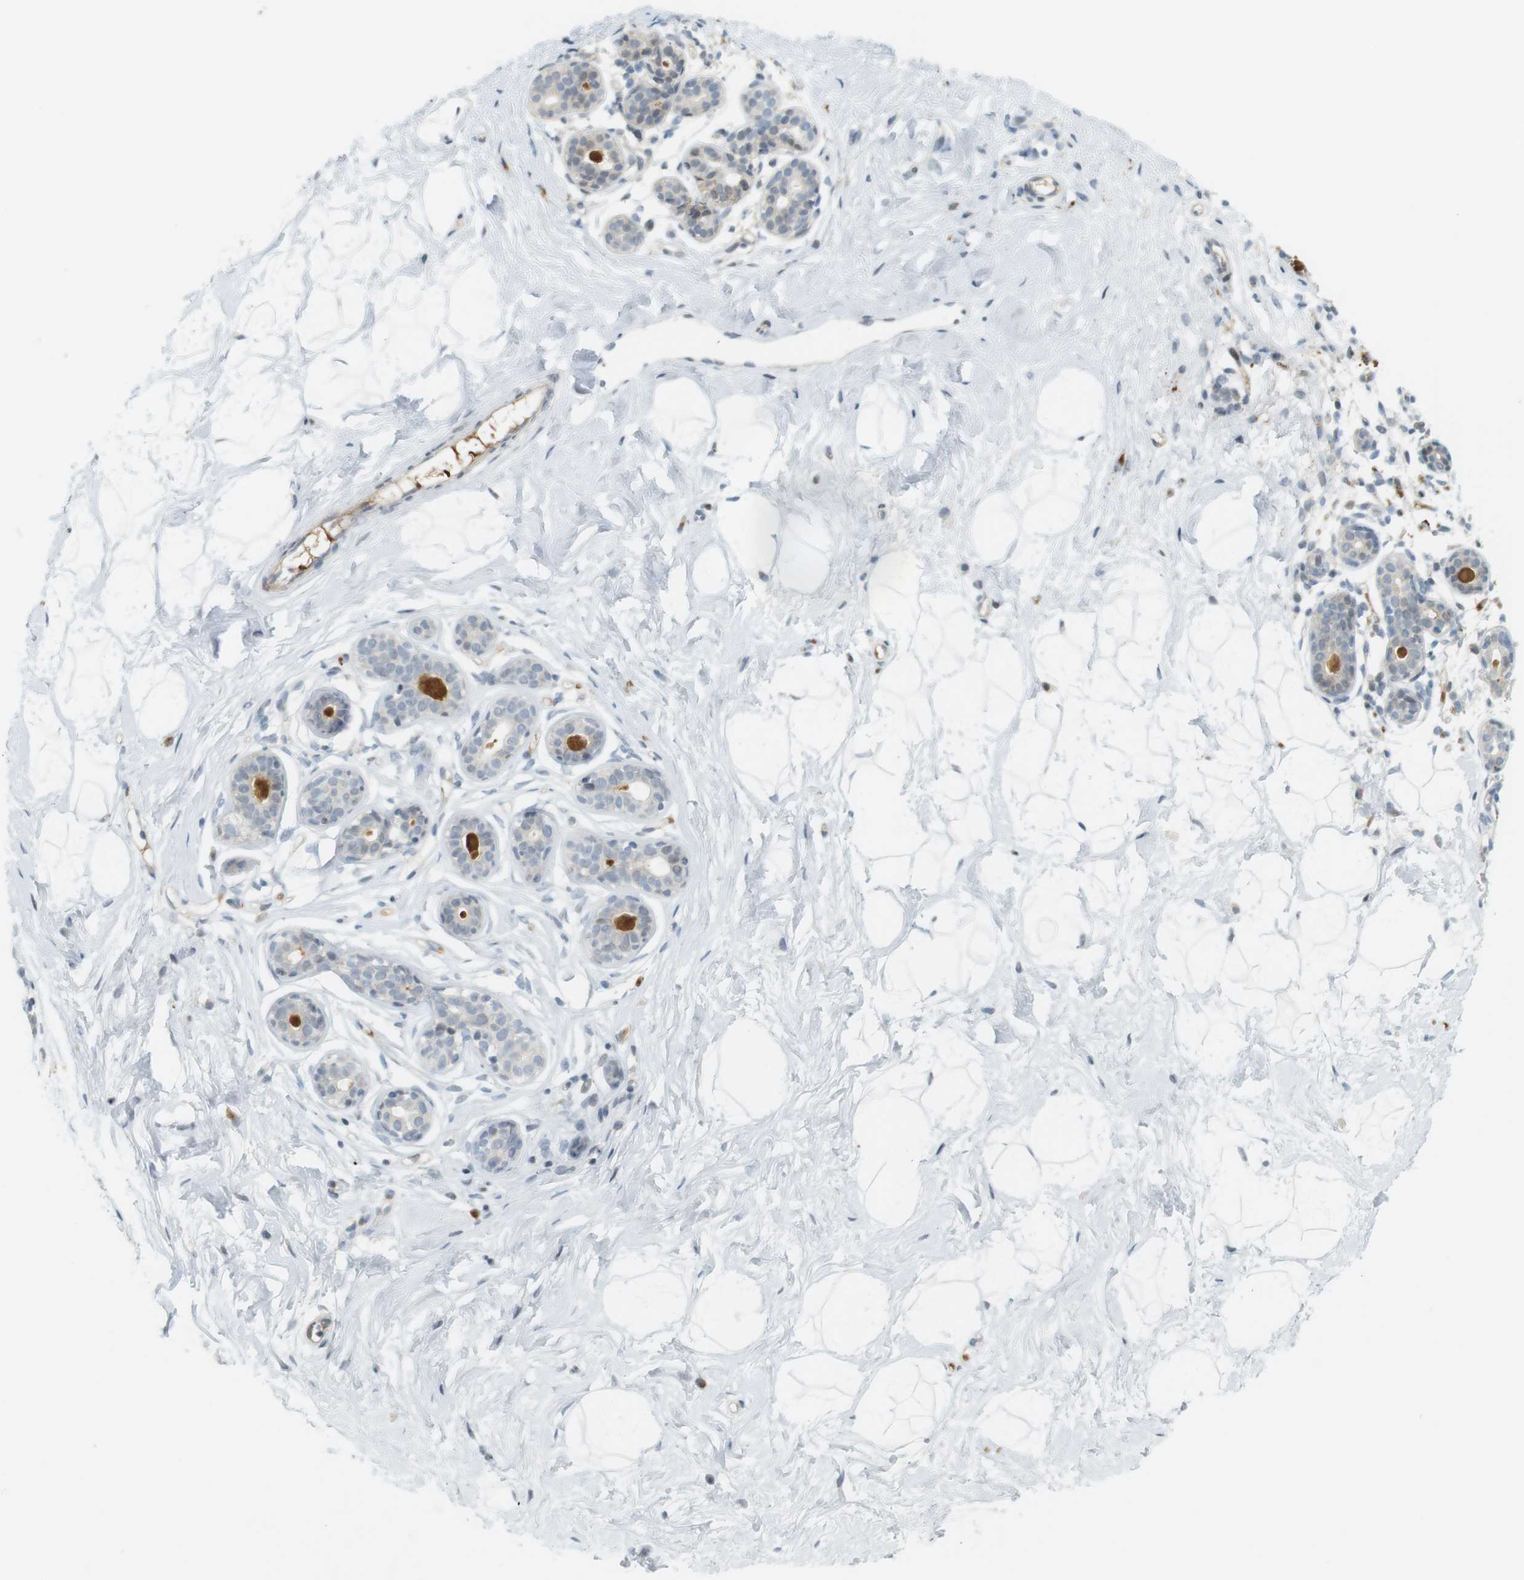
{"staining": {"intensity": "negative", "quantity": "none", "location": "none"}, "tissue": "breast", "cell_type": "Adipocytes", "image_type": "normal", "snomed": [{"axis": "morphology", "description": "Normal tissue, NOS"}, {"axis": "topography", "description": "Breast"}], "caption": "This is an immunohistochemistry (IHC) micrograph of normal breast. There is no expression in adipocytes.", "gene": "DMC1", "patient": {"sex": "female", "age": 23}}